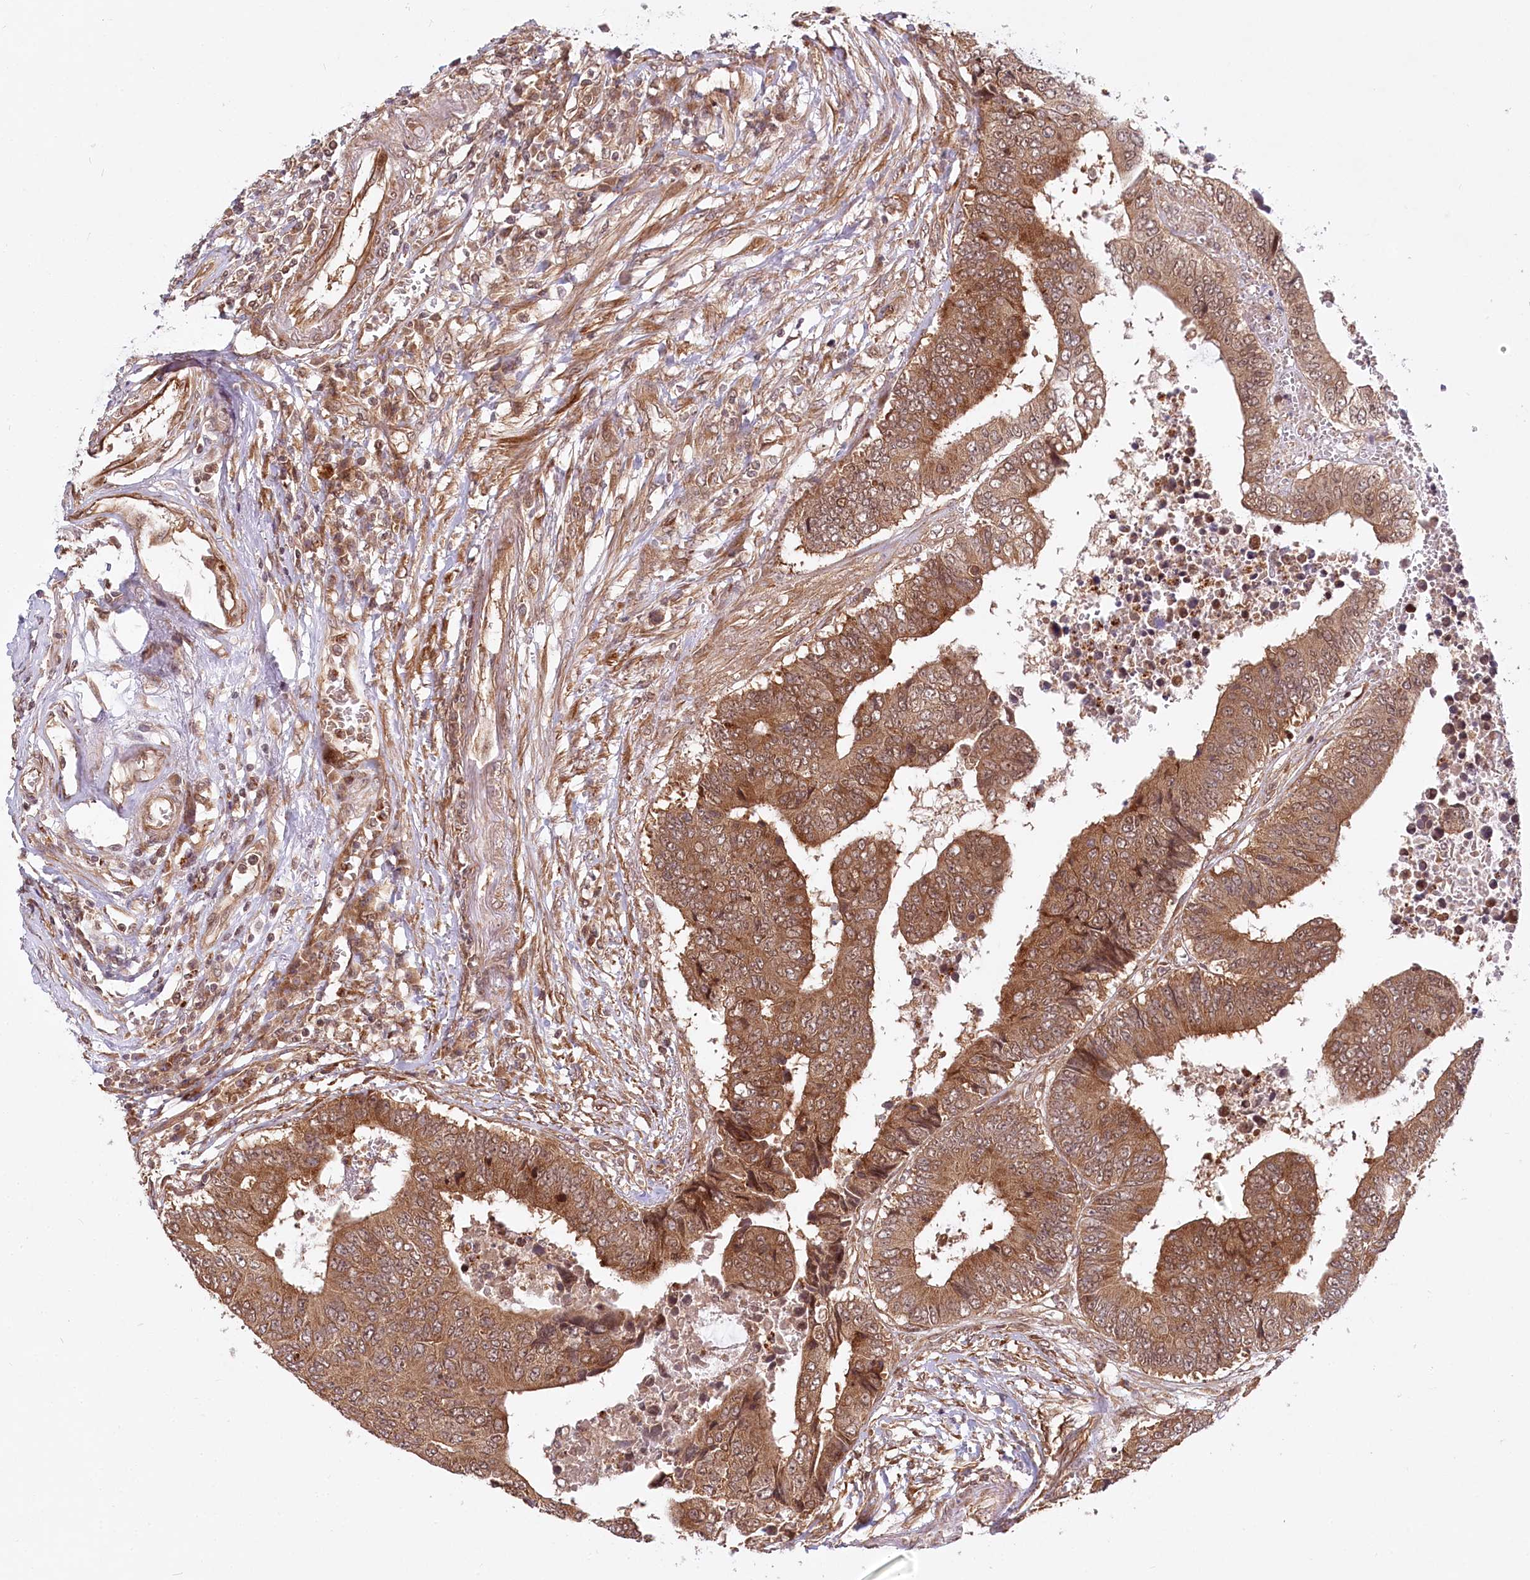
{"staining": {"intensity": "moderate", "quantity": ">75%", "location": "nuclear"}, "tissue": "colorectal cancer", "cell_type": "Tumor cells", "image_type": "cancer", "snomed": [{"axis": "morphology", "description": "Adenocarcinoma, NOS"}, {"axis": "topography", "description": "Rectum"}], "caption": "Colorectal cancer was stained to show a protein in brown. There is medium levels of moderate nuclear positivity in approximately >75% of tumor cells.", "gene": "CEP70", "patient": {"sex": "male", "age": 84}}